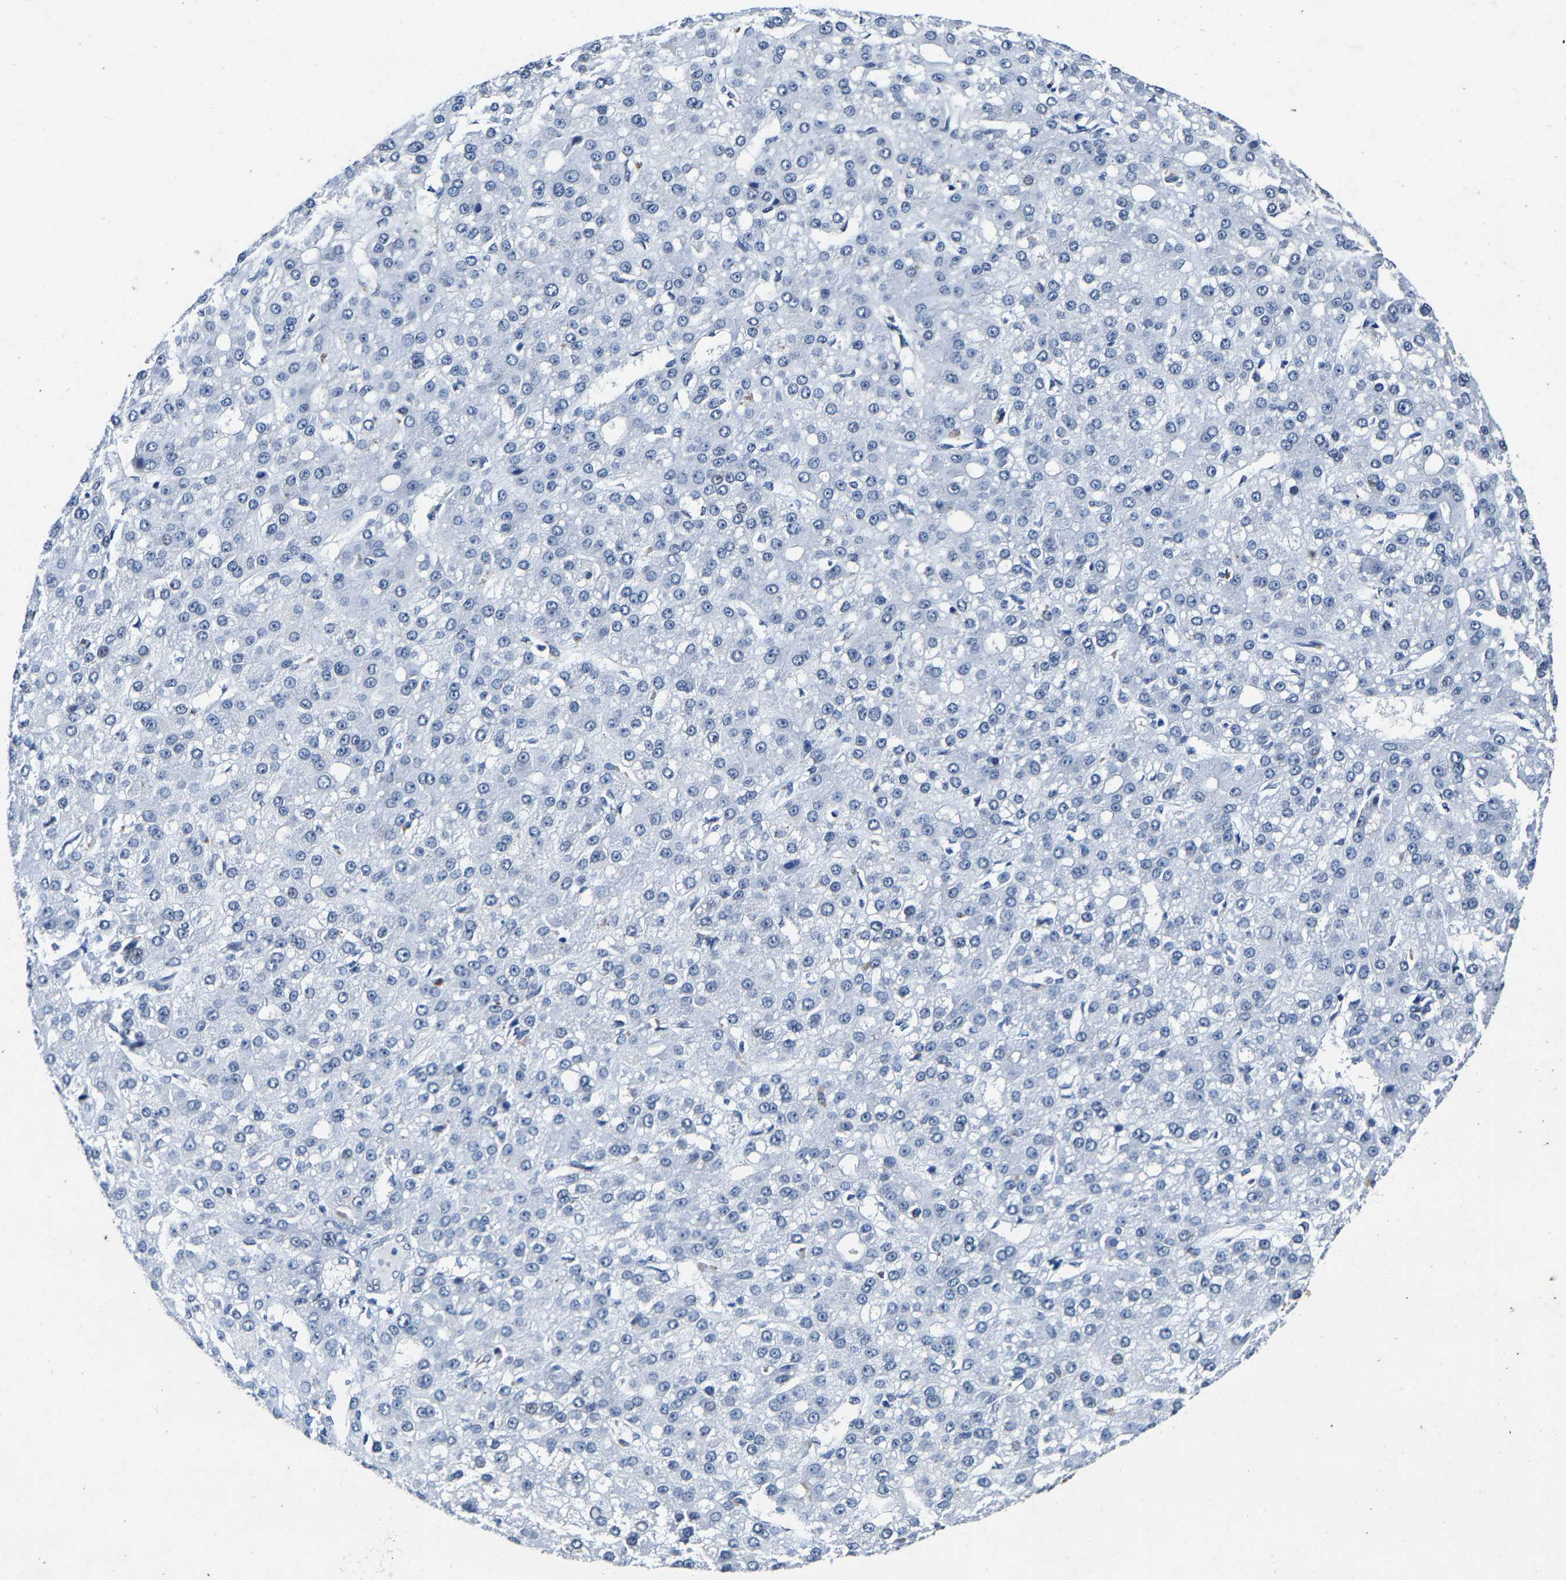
{"staining": {"intensity": "negative", "quantity": "none", "location": "none"}, "tissue": "liver cancer", "cell_type": "Tumor cells", "image_type": "cancer", "snomed": [{"axis": "morphology", "description": "Carcinoma, Hepatocellular, NOS"}, {"axis": "topography", "description": "Liver"}], "caption": "An IHC micrograph of liver hepatocellular carcinoma is shown. There is no staining in tumor cells of liver hepatocellular carcinoma.", "gene": "UBN2", "patient": {"sex": "male", "age": 67}}